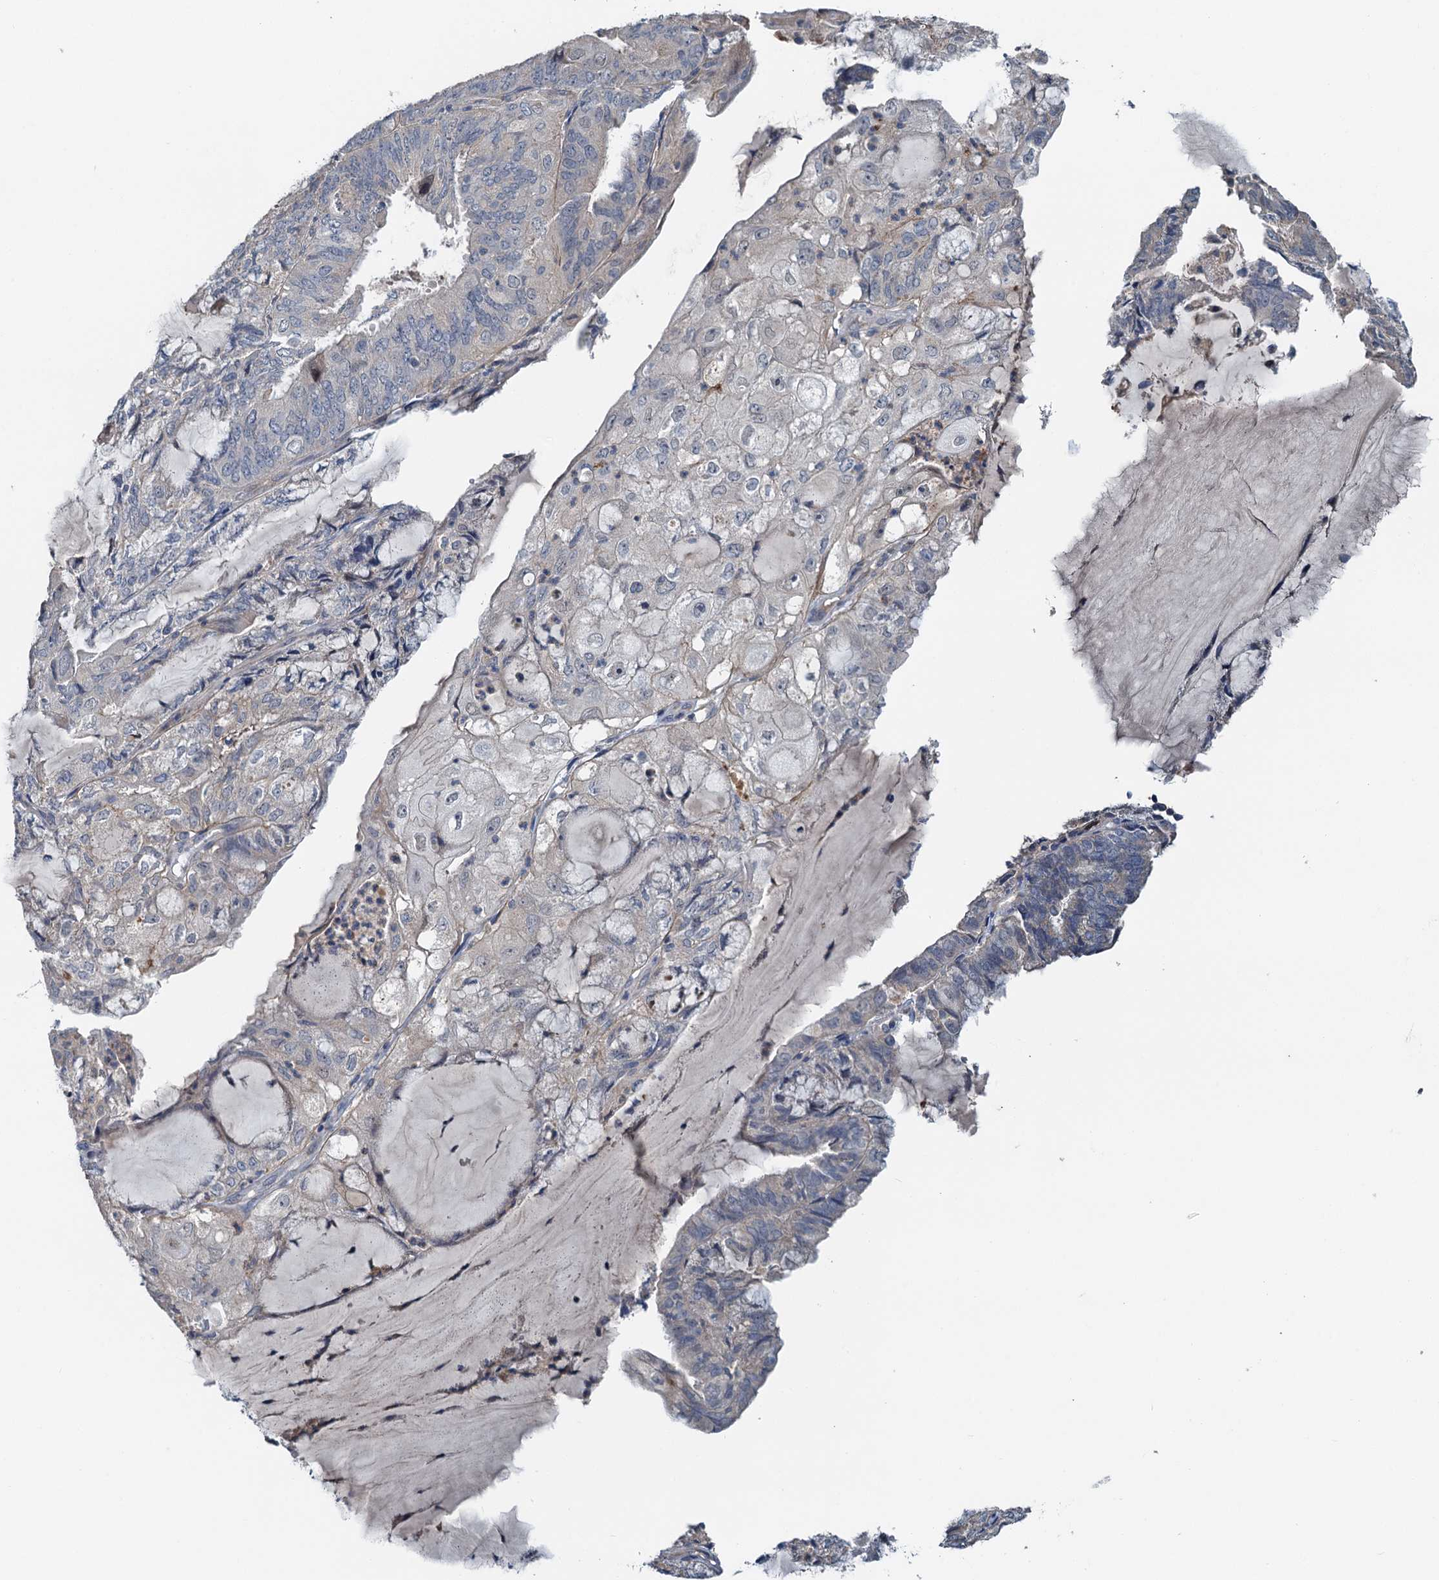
{"staining": {"intensity": "negative", "quantity": "none", "location": "none"}, "tissue": "endometrial cancer", "cell_type": "Tumor cells", "image_type": "cancer", "snomed": [{"axis": "morphology", "description": "Adenocarcinoma, NOS"}, {"axis": "topography", "description": "Endometrium"}], "caption": "Protein analysis of endometrial cancer reveals no significant expression in tumor cells.", "gene": "ZNF606", "patient": {"sex": "female", "age": 81}}